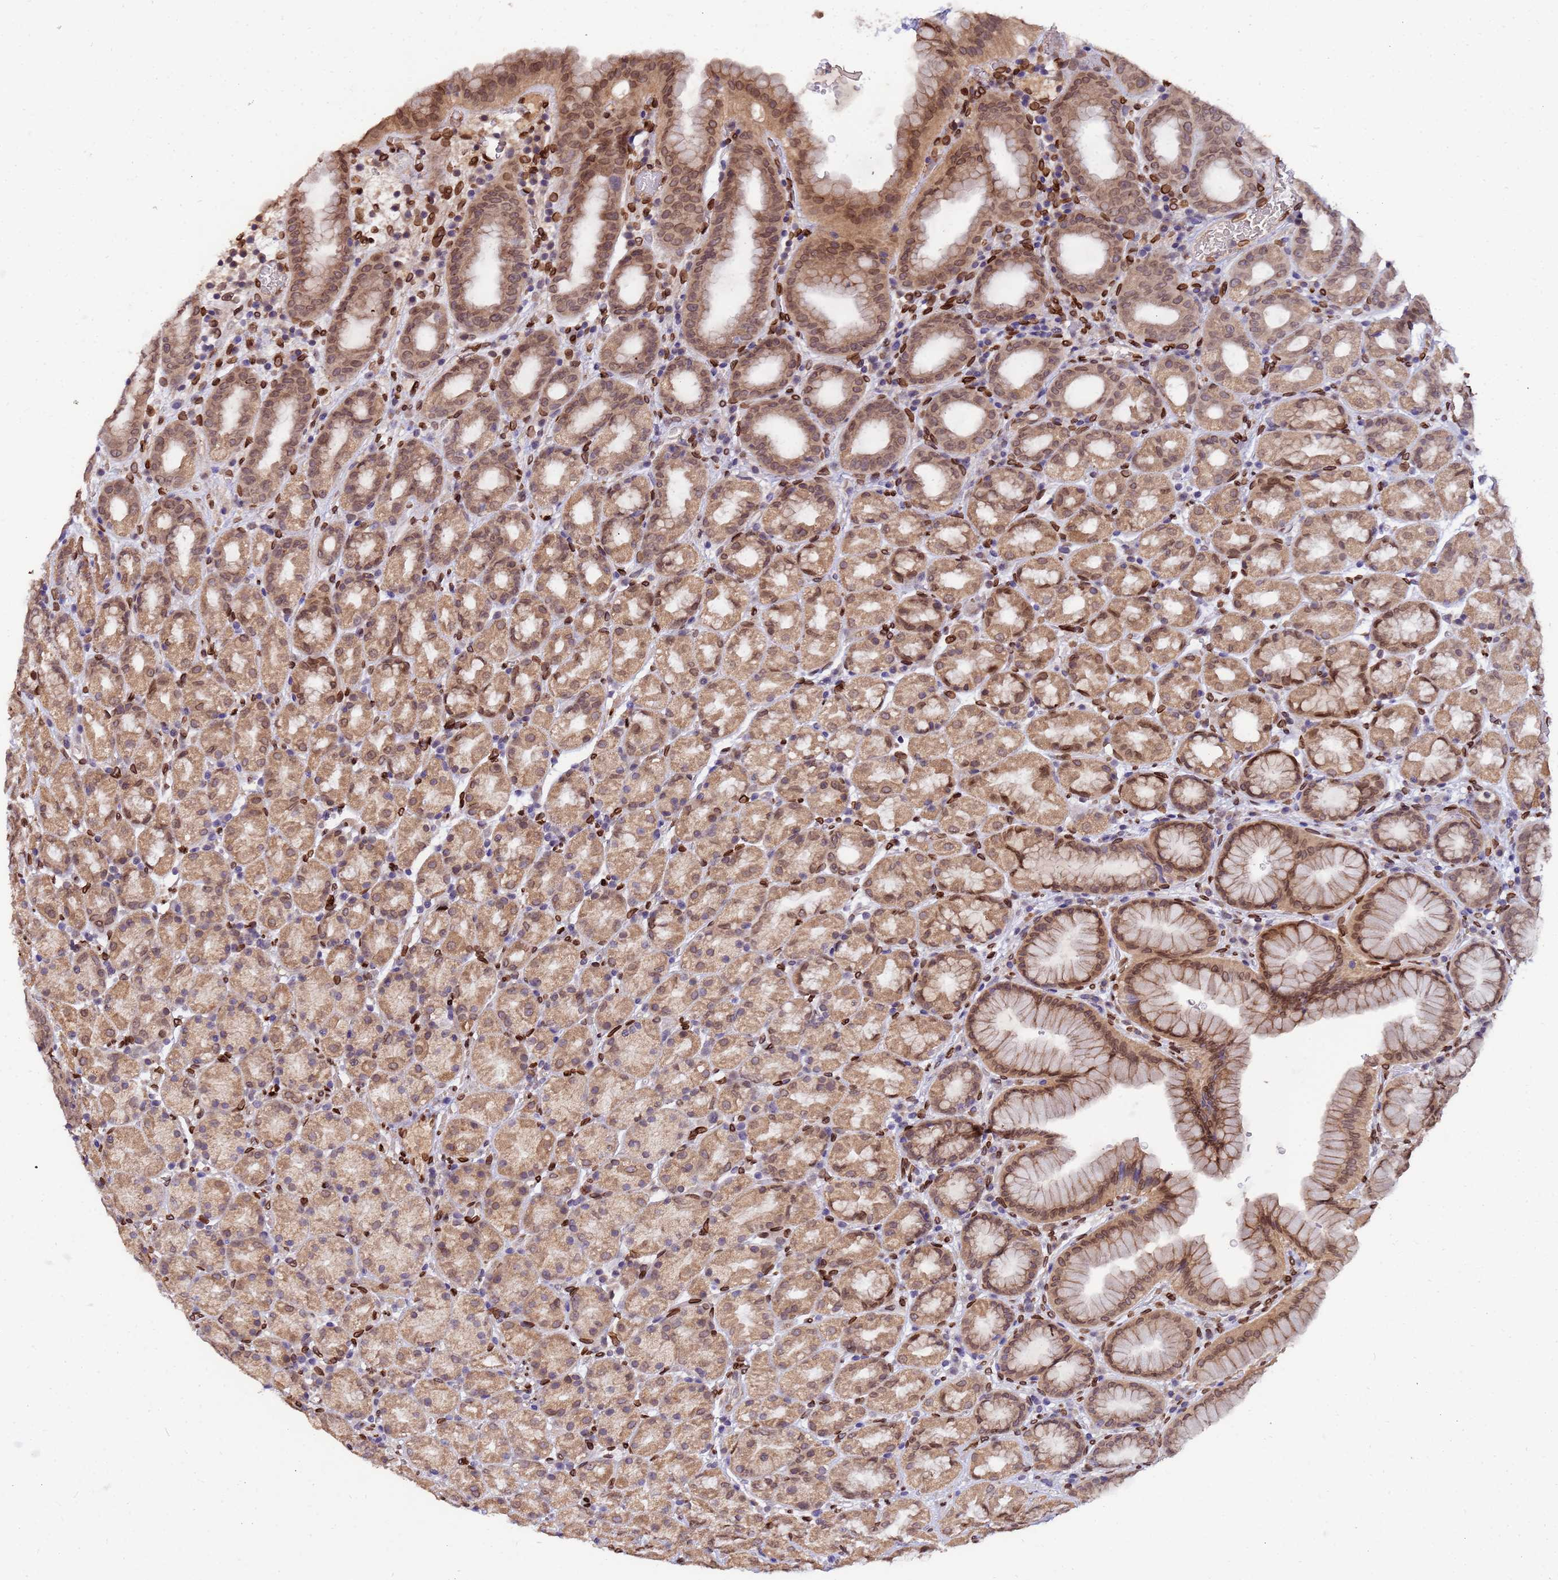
{"staining": {"intensity": "moderate", "quantity": ">75%", "location": "cytoplasmic/membranous,nuclear"}, "tissue": "stomach", "cell_type": "Glandular cells", "image_type": "normal", "snomed": [{"axis": "morphology", "description": "Normal tissue, NOS"}, {"axis": "topography", "description": "Stomach, upper"}, {"axis": "topography", "description": "Stomach, lower"}, {"axis": "topography", "description": "Small intestine"}], "caption": "Protein staining demonstrates moderate cytoplasmic/membranous,nuclear positivity in approximately >75% of glandular cells in unremarkable stomach.", "gene": "GPR135", "patient": {"sex": "male", "age": 68}}